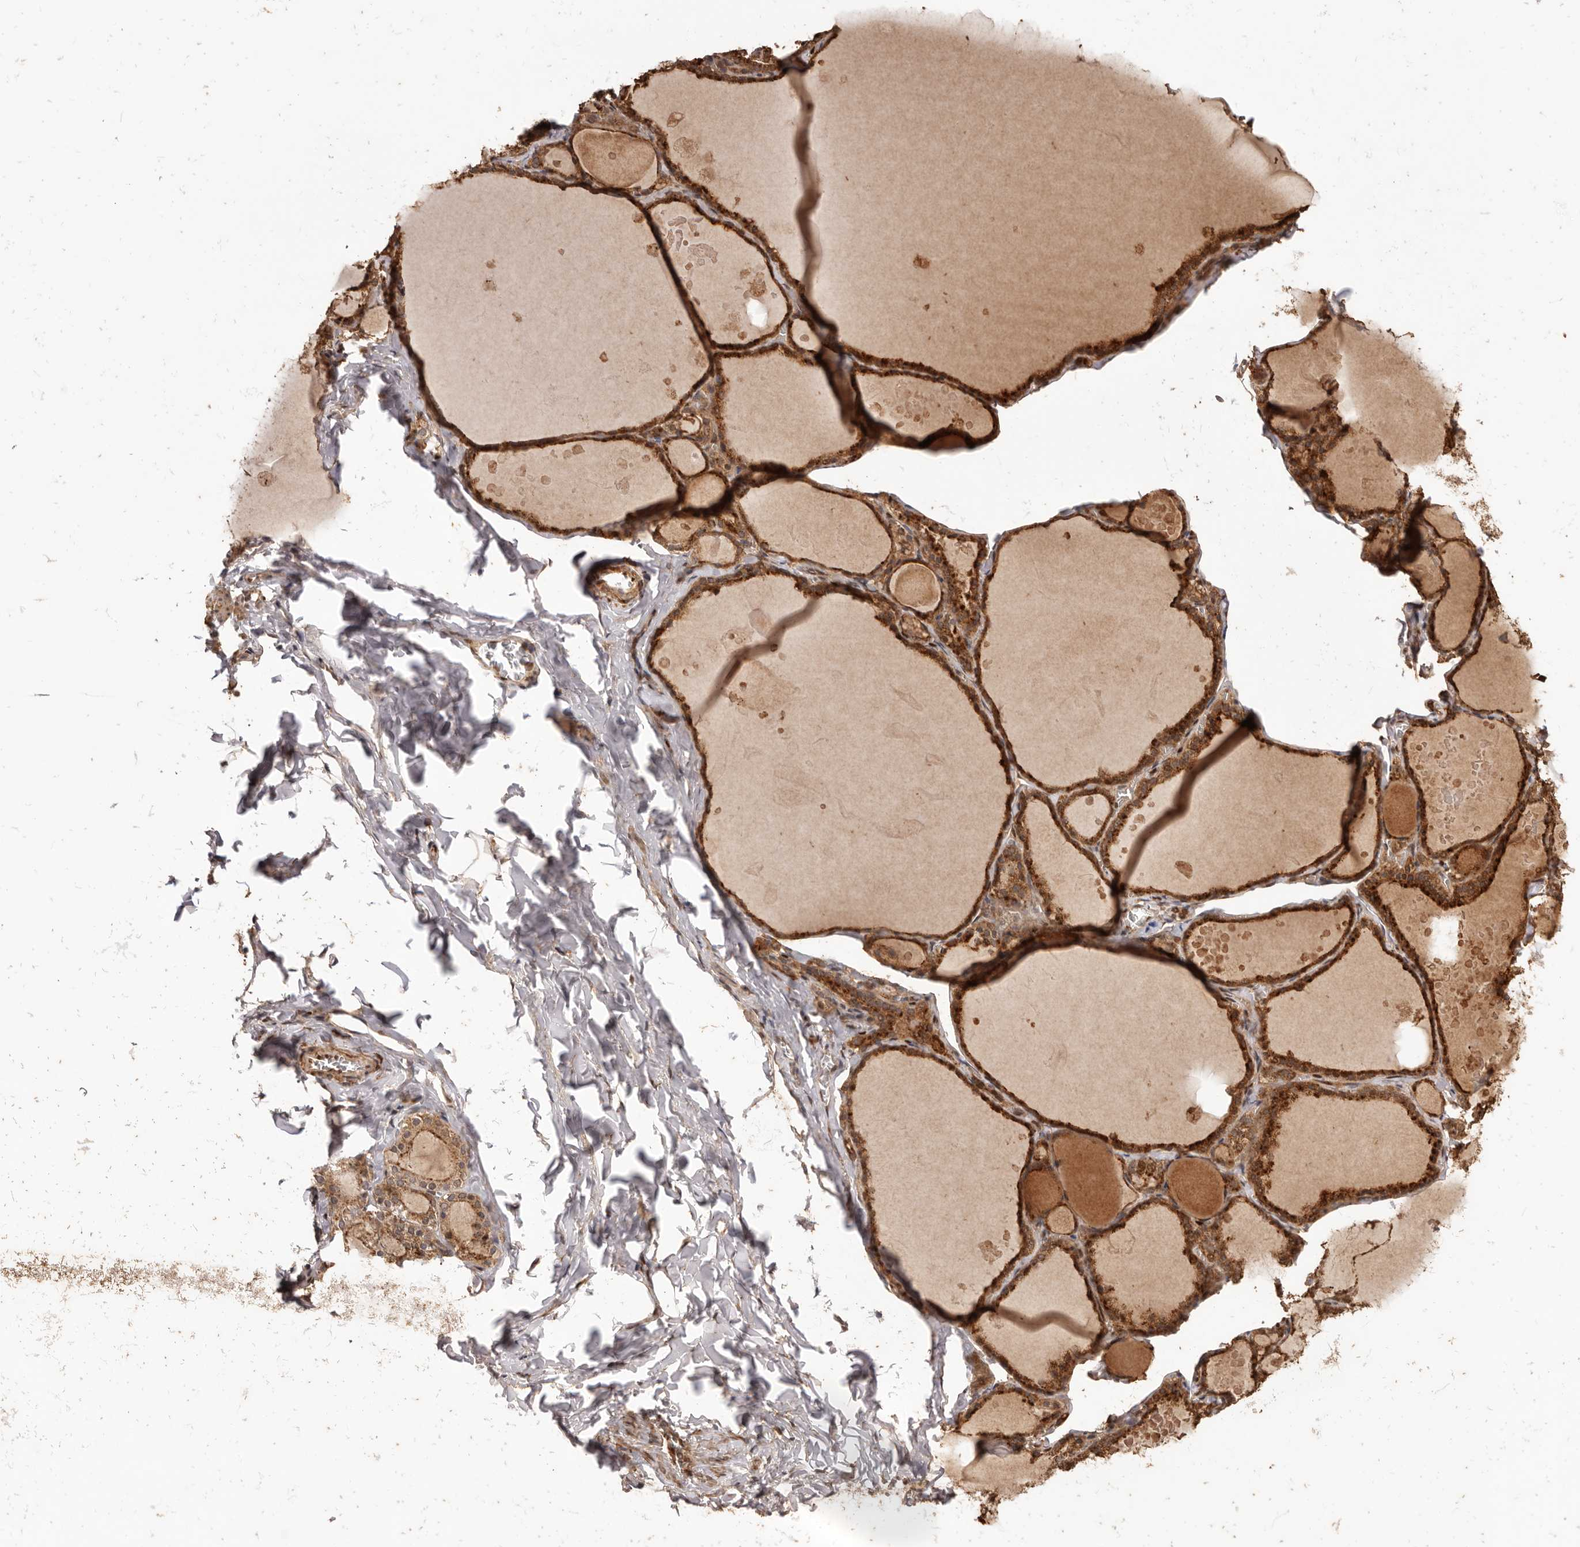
{"staining": {"intensity": "strong", "quantity": ">75%", "location": "cytoplasmic/membranous"}, "tissue": "thyroid gland", "cell_type": "Glandular cells", "image_type": "normal", "snomed": [{"axis": "morphology", "description": "Normal tissue, NOS"}, {"axis": "topography", "description": "Thyroid gland"}], "caption": "This photomicrograph shows unremarkable thyroid gland stained with IHC to label a protein in brown. The cytoplasmic/membranous of glandular cells show strong positivity for the protein. Nuclei are counter-stained blue.", "gene": "UBR2", "patient": {"sex": "male", "age": 56}}